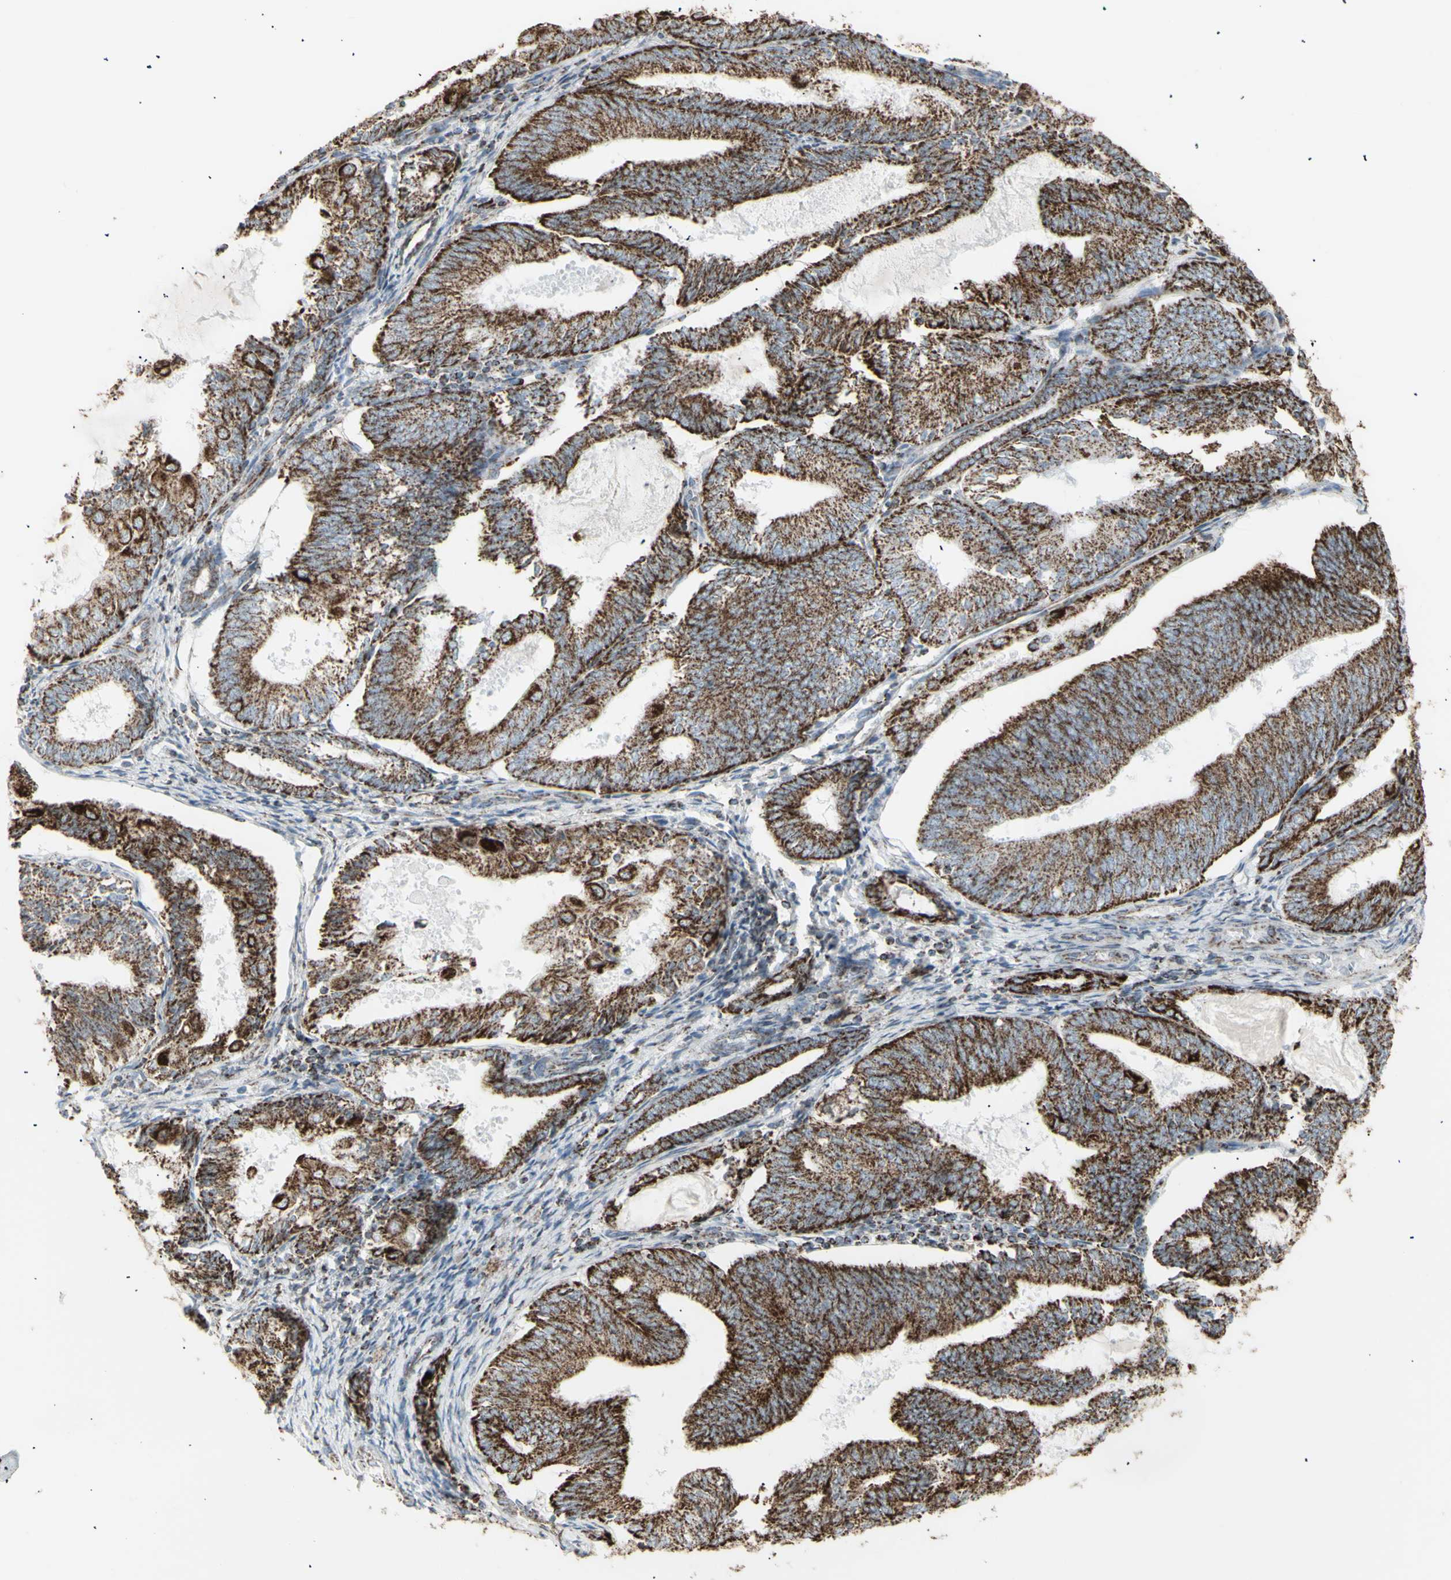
{"staining": {"intensity": "strong", "quantity": ">75%", "location": "cytoplasmic/membranous"}, "tissue": "endometrial cancer", "cell_type": "Tumor cells", "image_type": "cancer", "snomed": [{"axis": "morphology", "description": "Adenocarcinoma, NOS"}, {"axis": "topography", "description": "Endometrium"}], "caption": "Immunohistochemical staining of endometrial cancer exhibits strong cytoplasmic/membranous protein staining in approximately >75% of tumor cells. Nuclei are stained in blue.", "gene": "PLGRKT", "patient": {"sex": "female", "age": 81}}